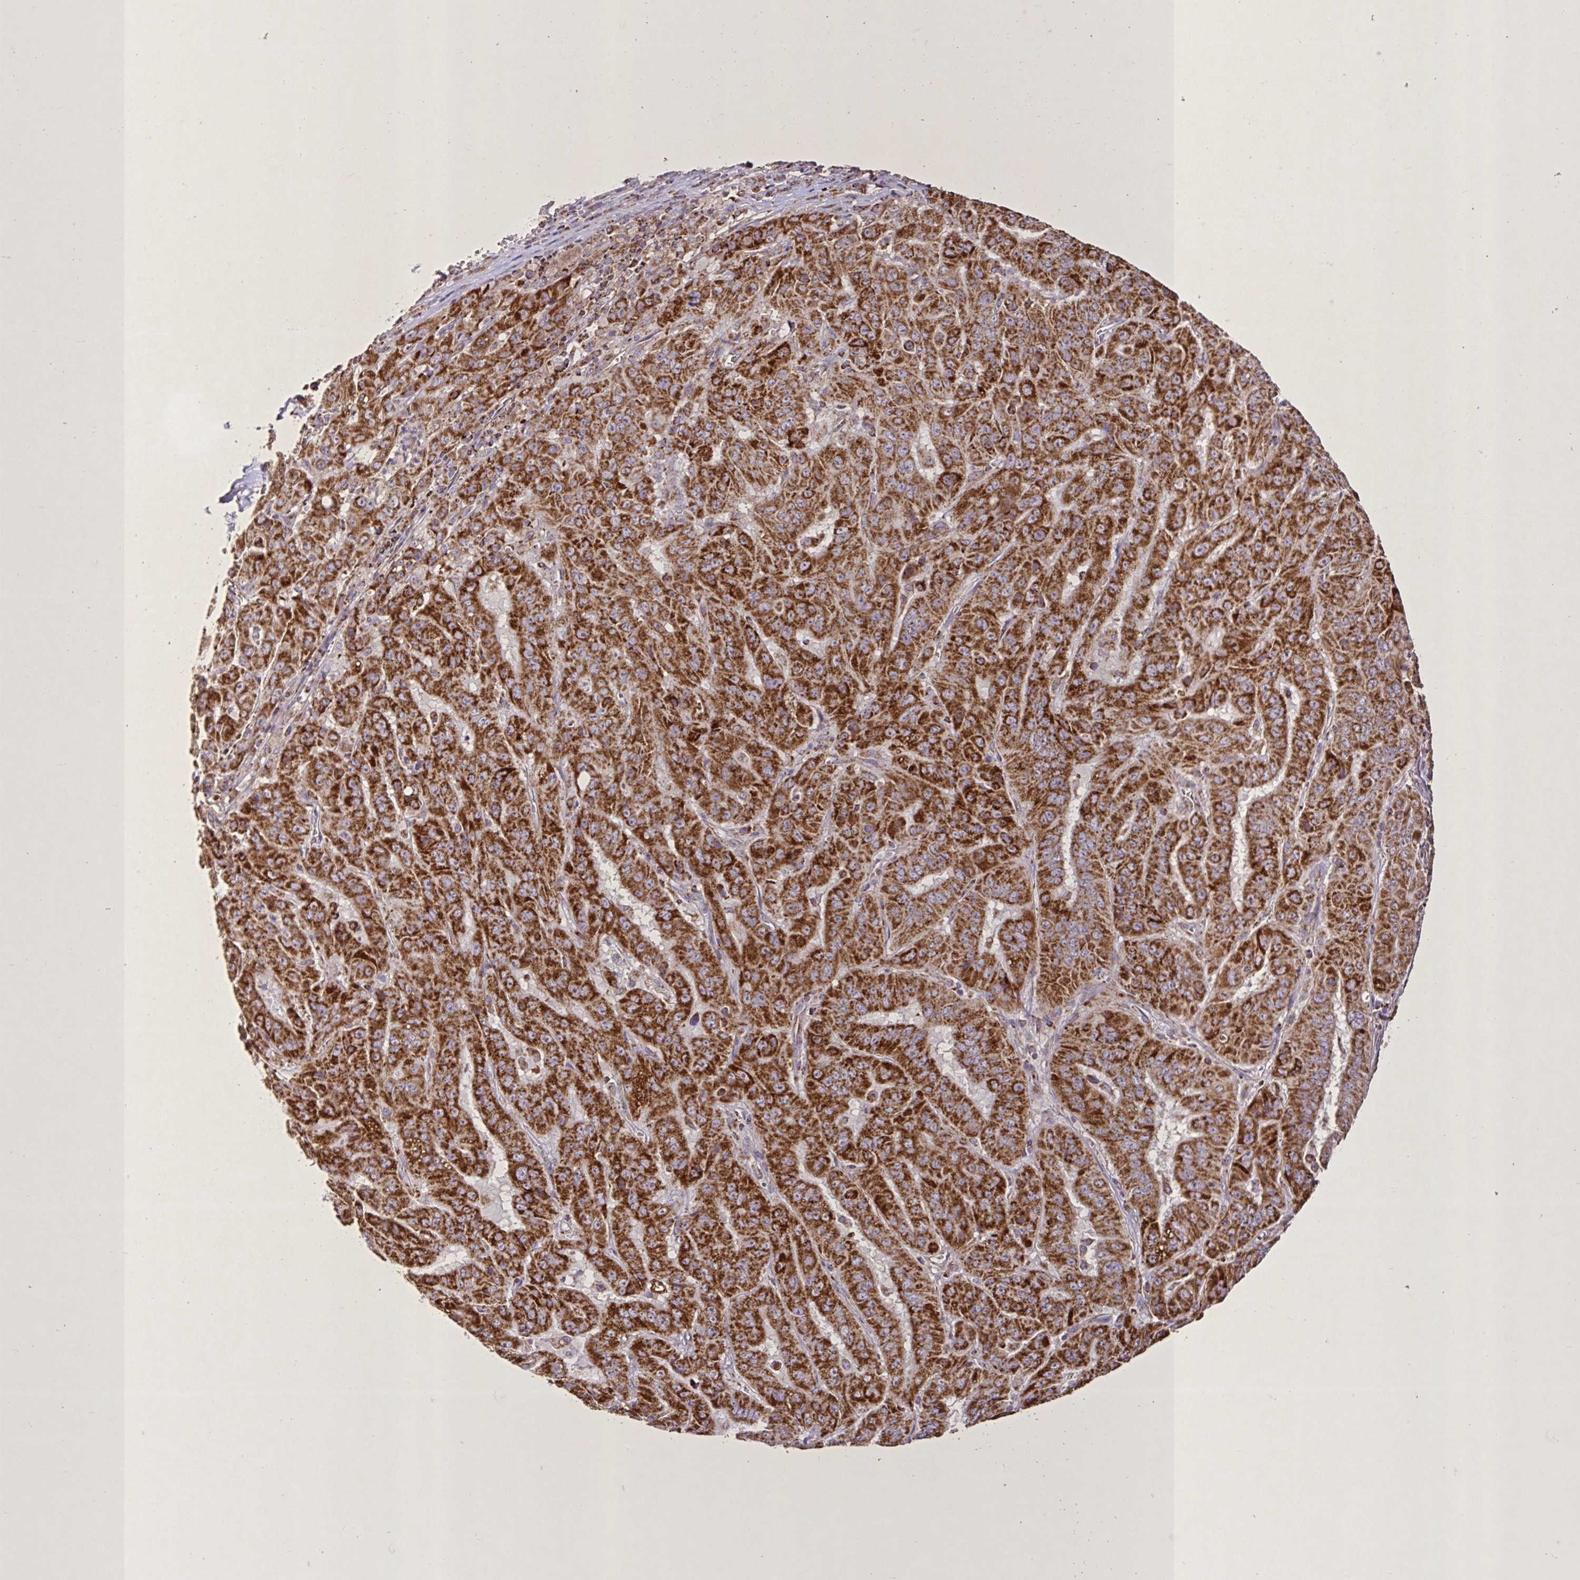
{"staining": {"intensity": "strong", "quantity": ">75%", "location": "cytoplasmic/membranous"}, "tissue": "pancreatic cancer", "cell_type": "Tumor cells", "image_type": "cancer", "snomed": [{"axis": "morphology", "description": "Adenocarcinoma, NOS"}, {"axis": "topography", "description": "Pancreas"}], "caption": "Immunohistochemistry (IHC) (DAB) staining of human adenocarcinoma (pancreatic) displays strong cytoplasmic/membranous protein staining in approximately >75% of tumor cells.", "gene": "AGK", "patient": {"sex": "male", "age": 63}}